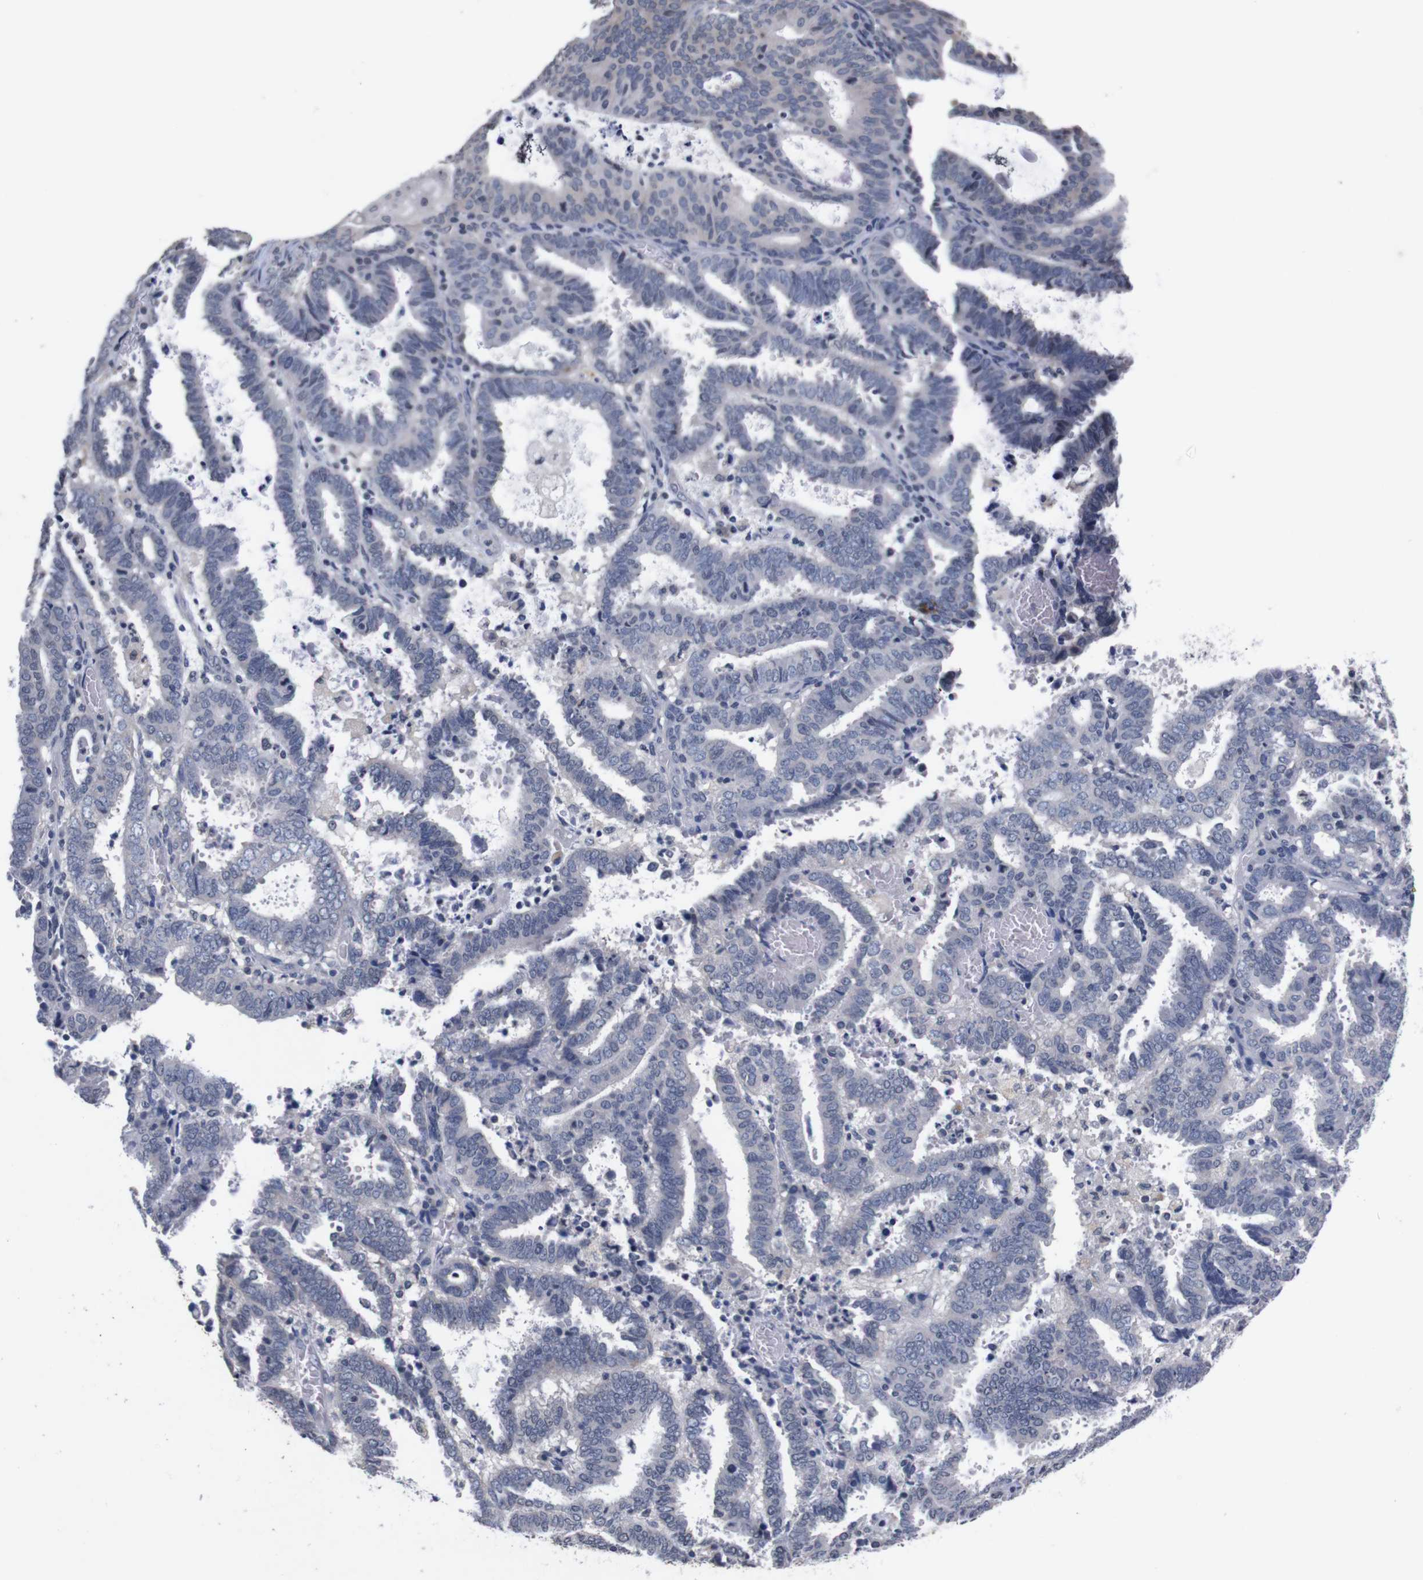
{"staining": {"intensity": "negative", "quantity": "none", "location": "none"}, "tissue": "endometrial cancer", "cell_type": "Tumor cells", "image_type": "cancer", "snomed": [{"axis": "morphology", "description": "Adenocarcinoma, NOS"}, {"axis": "topography", "description": "Uterus"}], "caption": "DAB immunohistochemical staining of adenocarcinoma (endometrial) displays no significant staining in tumor cells. (Stains: DAB immunohistochemistry (IHC) with hematoxylin counter stain, Microscopy: brightfield microscopy at high magnification).", "gene": "TNFRSF21", "patient": {"sex": "female", "age": 83}}